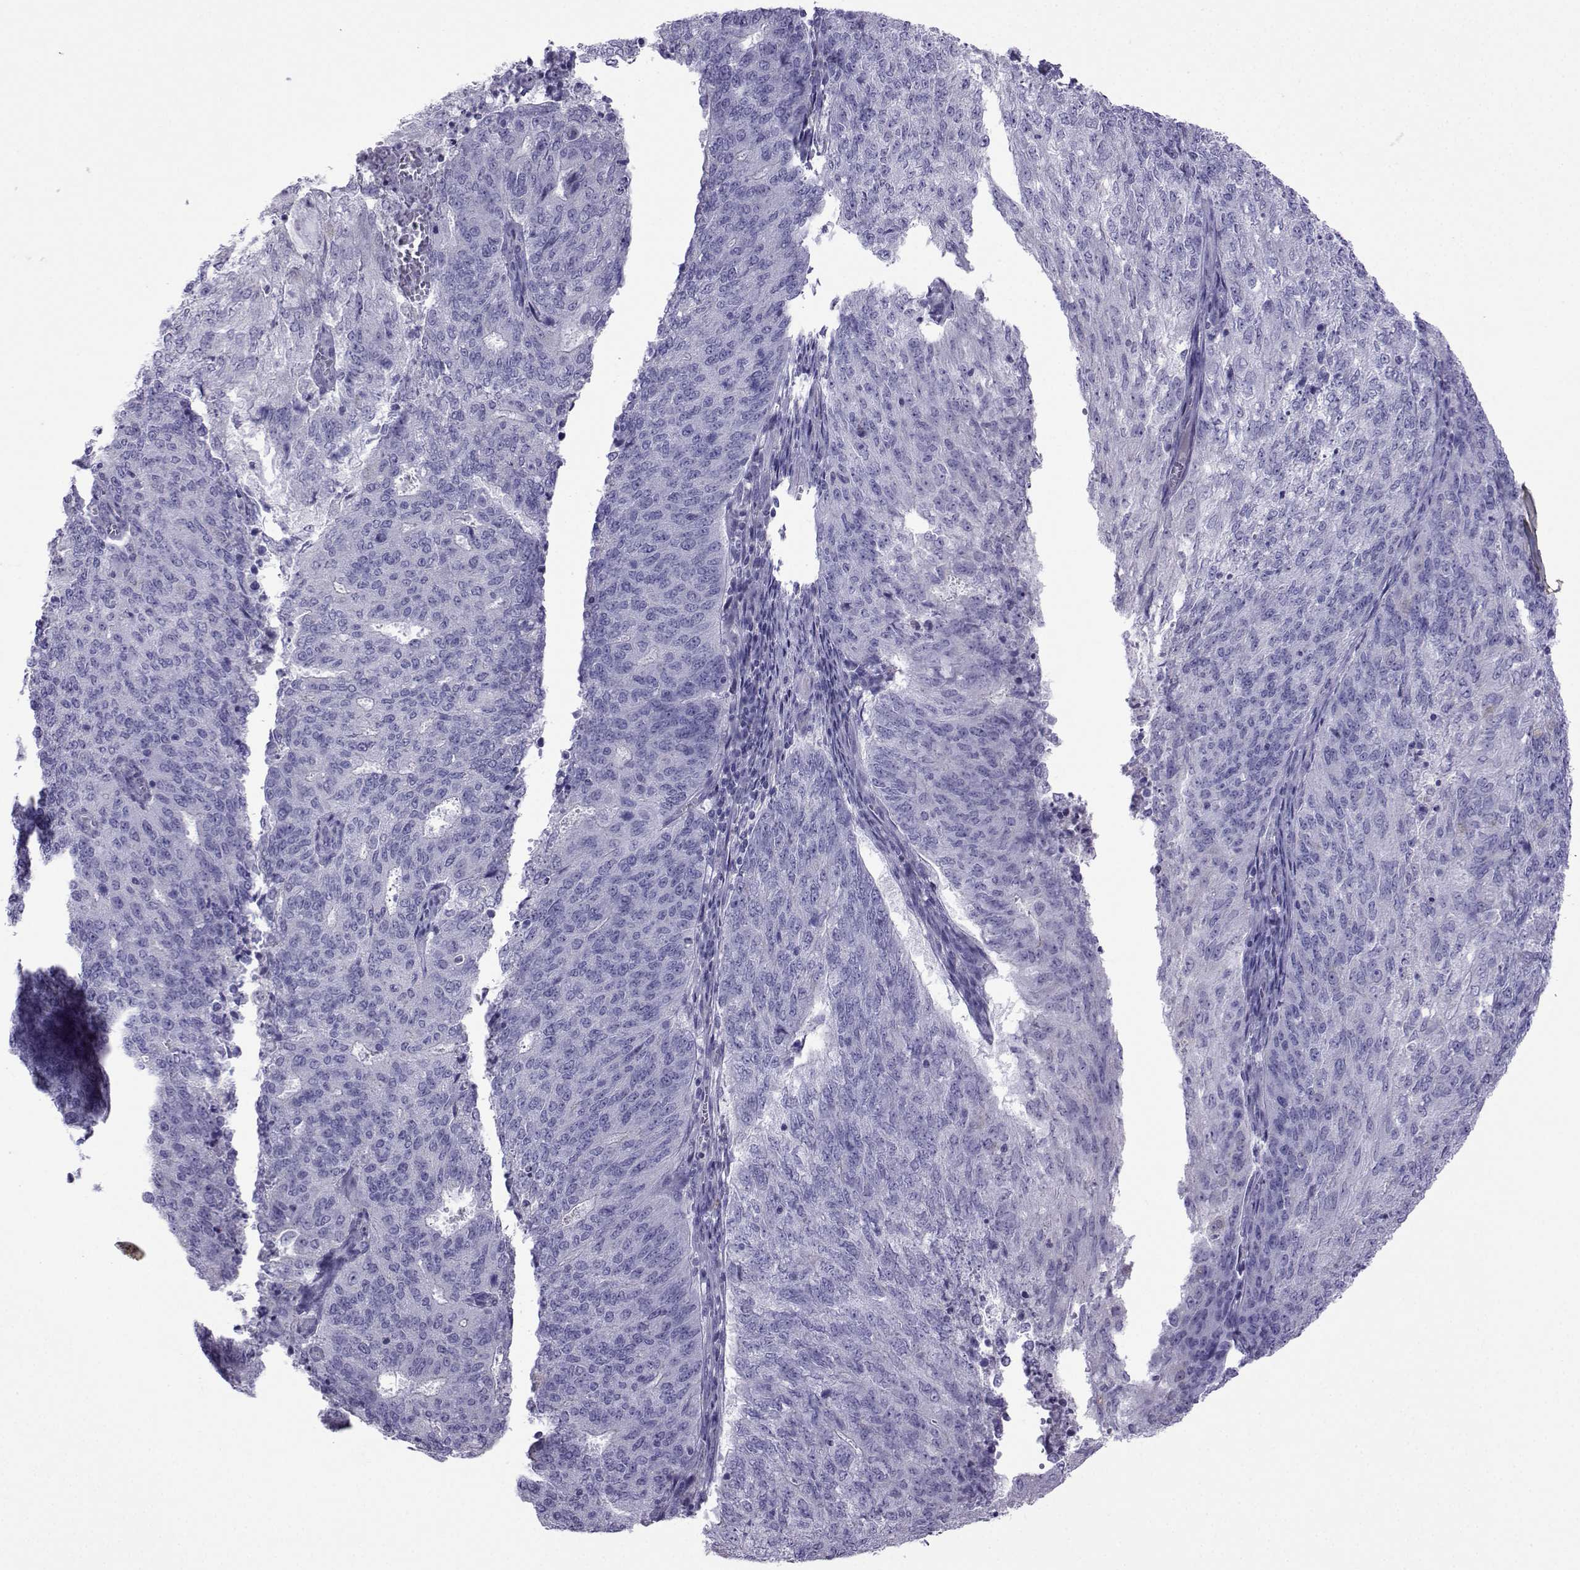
{"staining": {"intensity": "negative", "quantity": "none", "location": "none"}, "tissue": "endometrial cancer", "cell_type": "Tumor cells", "image_type": "cancer", "snomed": [{"axis": "morphology", "description": "Adenocarcinoma, NOS"}, {"axis": "topography", "description": "Endometrium"}], "caption": "DAB immunohistochemical staining of human endometrial cancer exhibits no significant staining in tumor cells.", "gene": "CFAP70", "patient": {"sex": "female", "age": 82}}